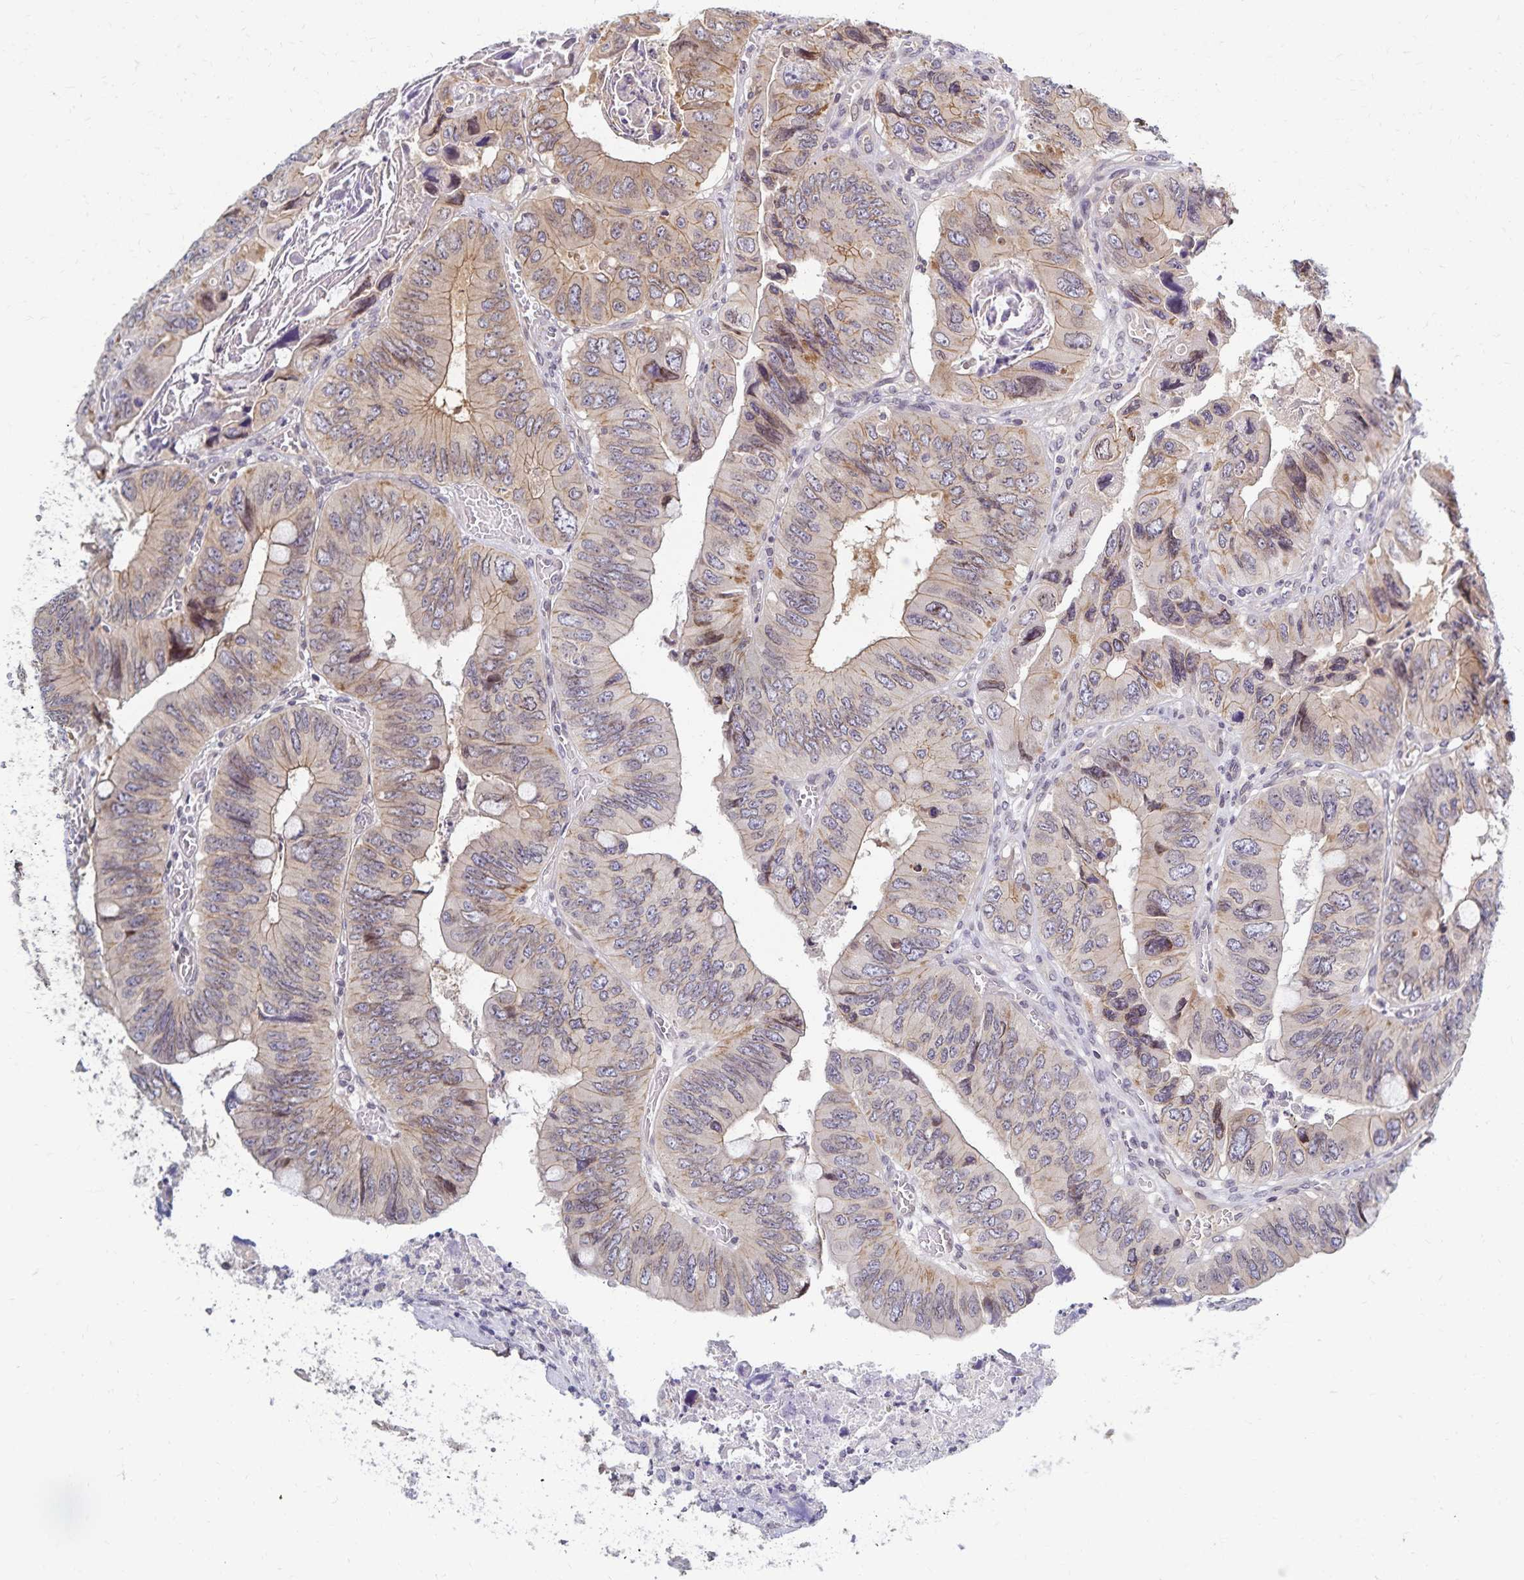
{"staining": {"intensity": "weak", "quantity": "25%-75%", "location": "cytoplasmic/membranous"}, "tissue": "colorectal cancer", "cell_type": "Tumor cells", "image_type": "cancer", "snomed": [{"axis": "morphology", "description": "Adenocarcinoma, NOS"}, {"axis": "topography", "description": "Colon"}], "caption": "Immunohistochemistry (IHC) histopathology image of neoplastic tissue: human colorectal cancer (adenocarcinoma) stained using immunohistochemistry exhibits low levels of weak protein expression localized specifically in the cytoplasmic/membranous of tumor cells, appearing as a cytoplasmic/membranous brown color.", "gene": "RAB9B", "patient": {"sex": "female", "age": 84}}